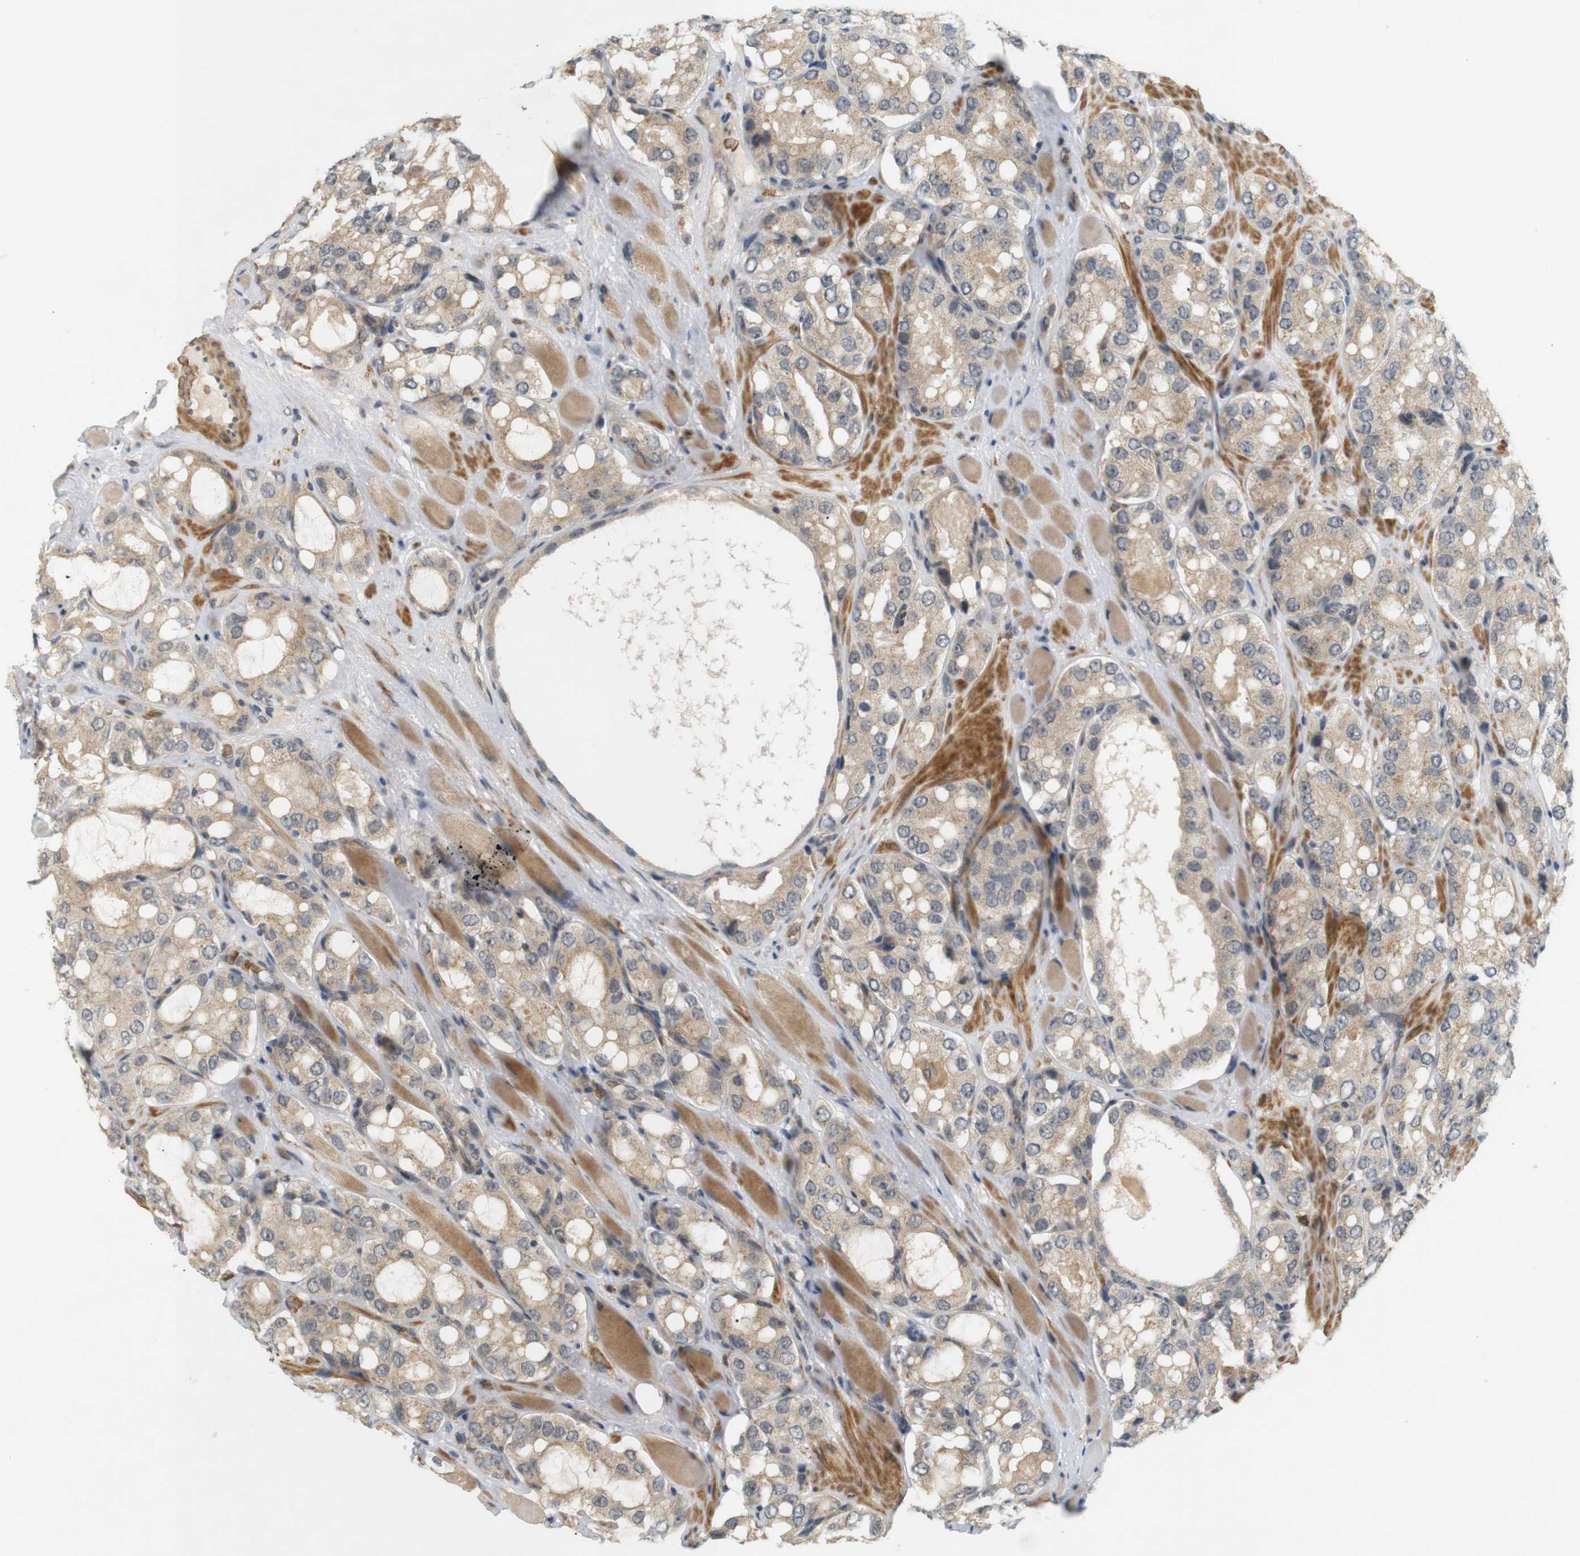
{"staining": {"intensity": "weak", "quantity": ">75%", "location": "cytoplasmic/membranous"}, "tissue": "prostate cancer", "cell_type": "Tumor cells", "image_type": "cancer", "snomed": [{"axis": "morphology", "description": "Adenocarcinoma, High grade"}, {"axis": "topography", "description": "Prostate"}], "caption": "A high-resolution photomicrograph shows immunohistochemistry (IHC) staining of high-grade adenocarcinoma (prostate), which exhibits weak cytoplasmic/membranous staining in approximately >75% of tumor cells.", "gene": "SOCS6", "patient": {"sex": "male", "age": 65}}